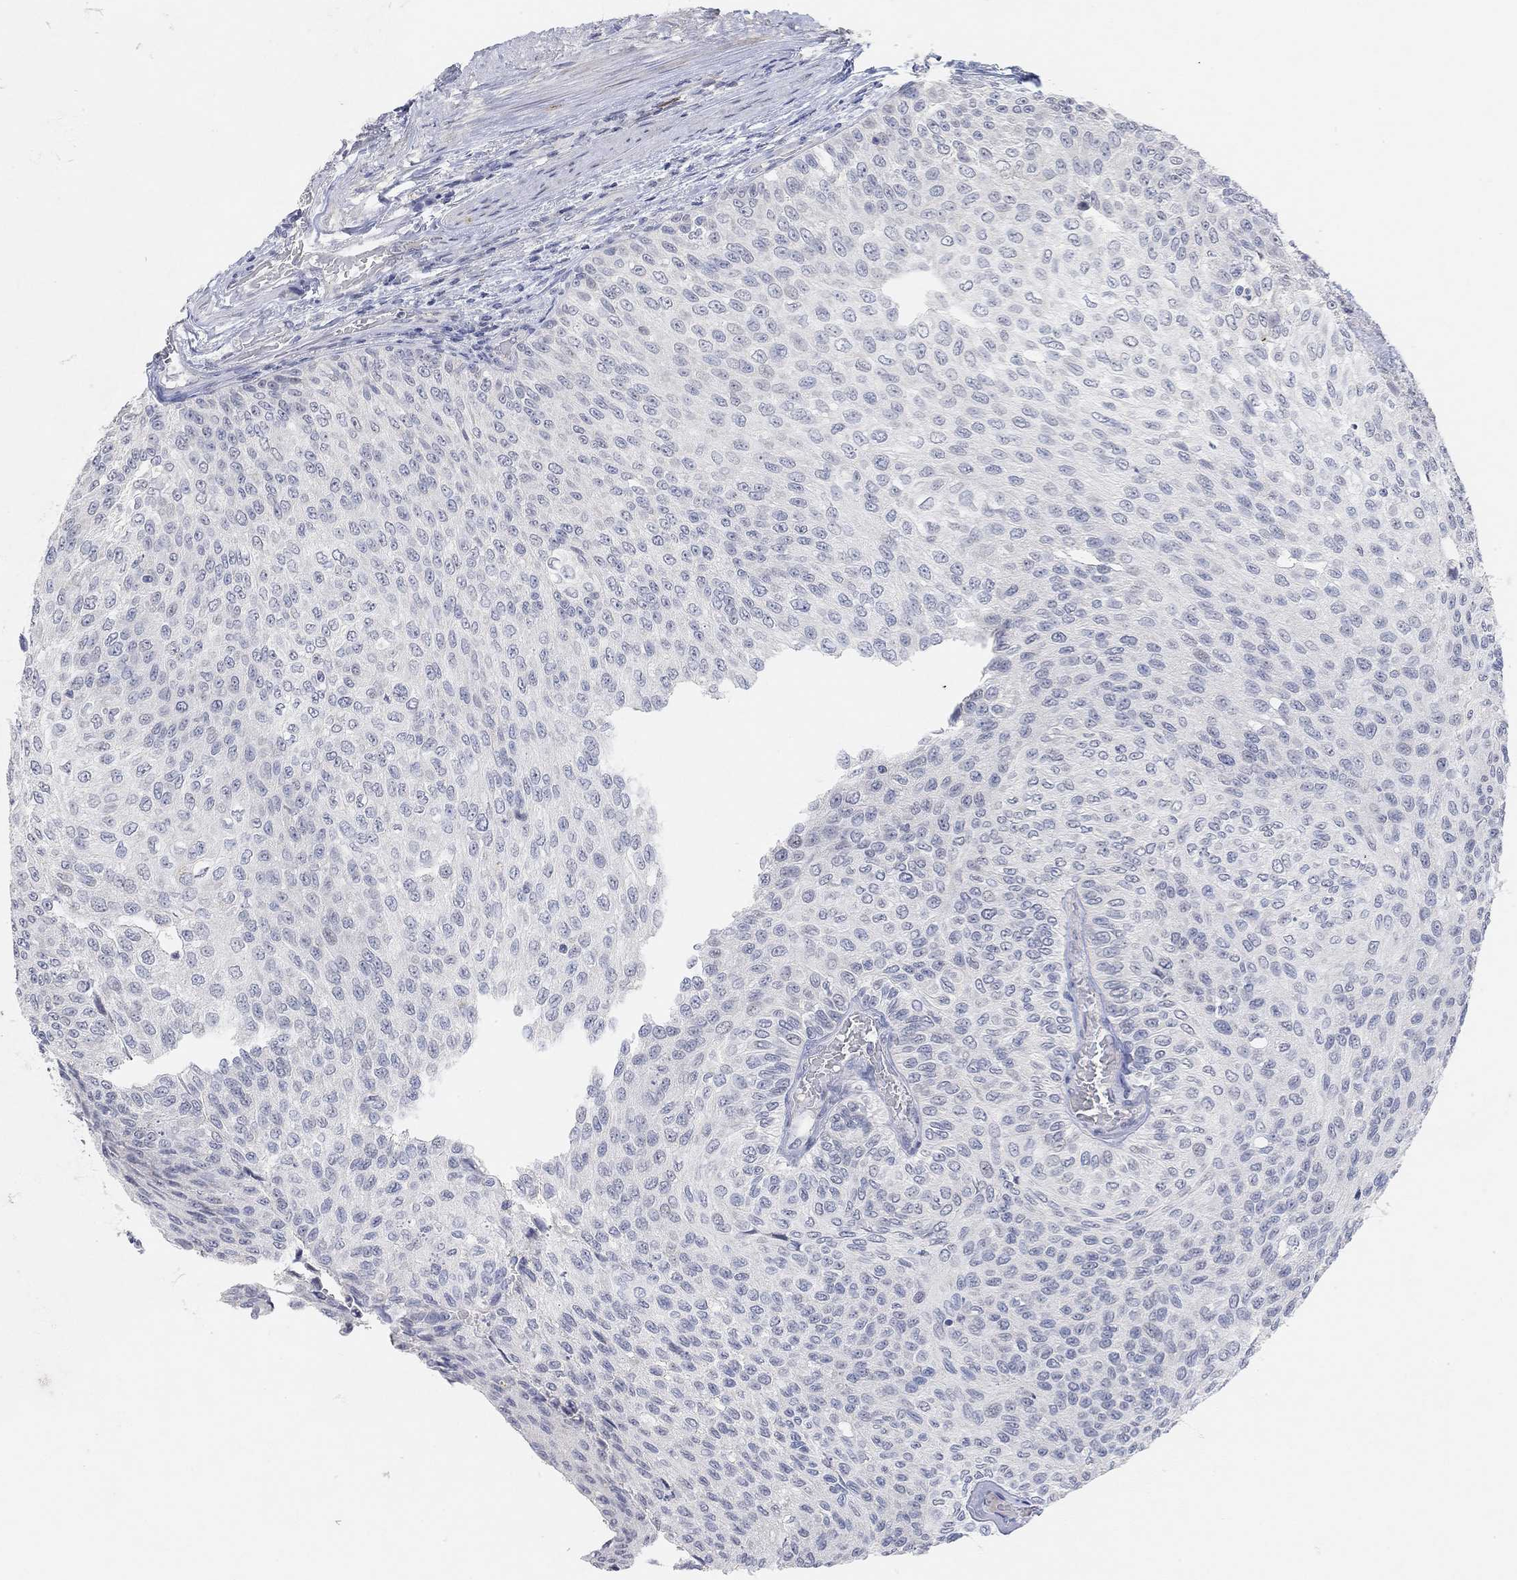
{"staining": {"intensity": "negative", "quantity": "none", "location": "none"}, "tissue": "urothelial cancer", "cell_type": "Tumor cells", "image_type": "cancer", "snomed": [{"axis": "morphology", "description": "Urothelial carcinoma, Low grade"}, {"axis": "topography", "description": "Ureter, NOS"}, {"axis": "topography", "description": "Urinary bladder"}], "caption": "An IHC photomicrograph of urothelial cancer is shown. There is no staining in tumor cells of urothelial cancer. (DAB IHC, high magnification).", "gene": "VAT1L", "patient": {"sex": "male", "age": 78}}